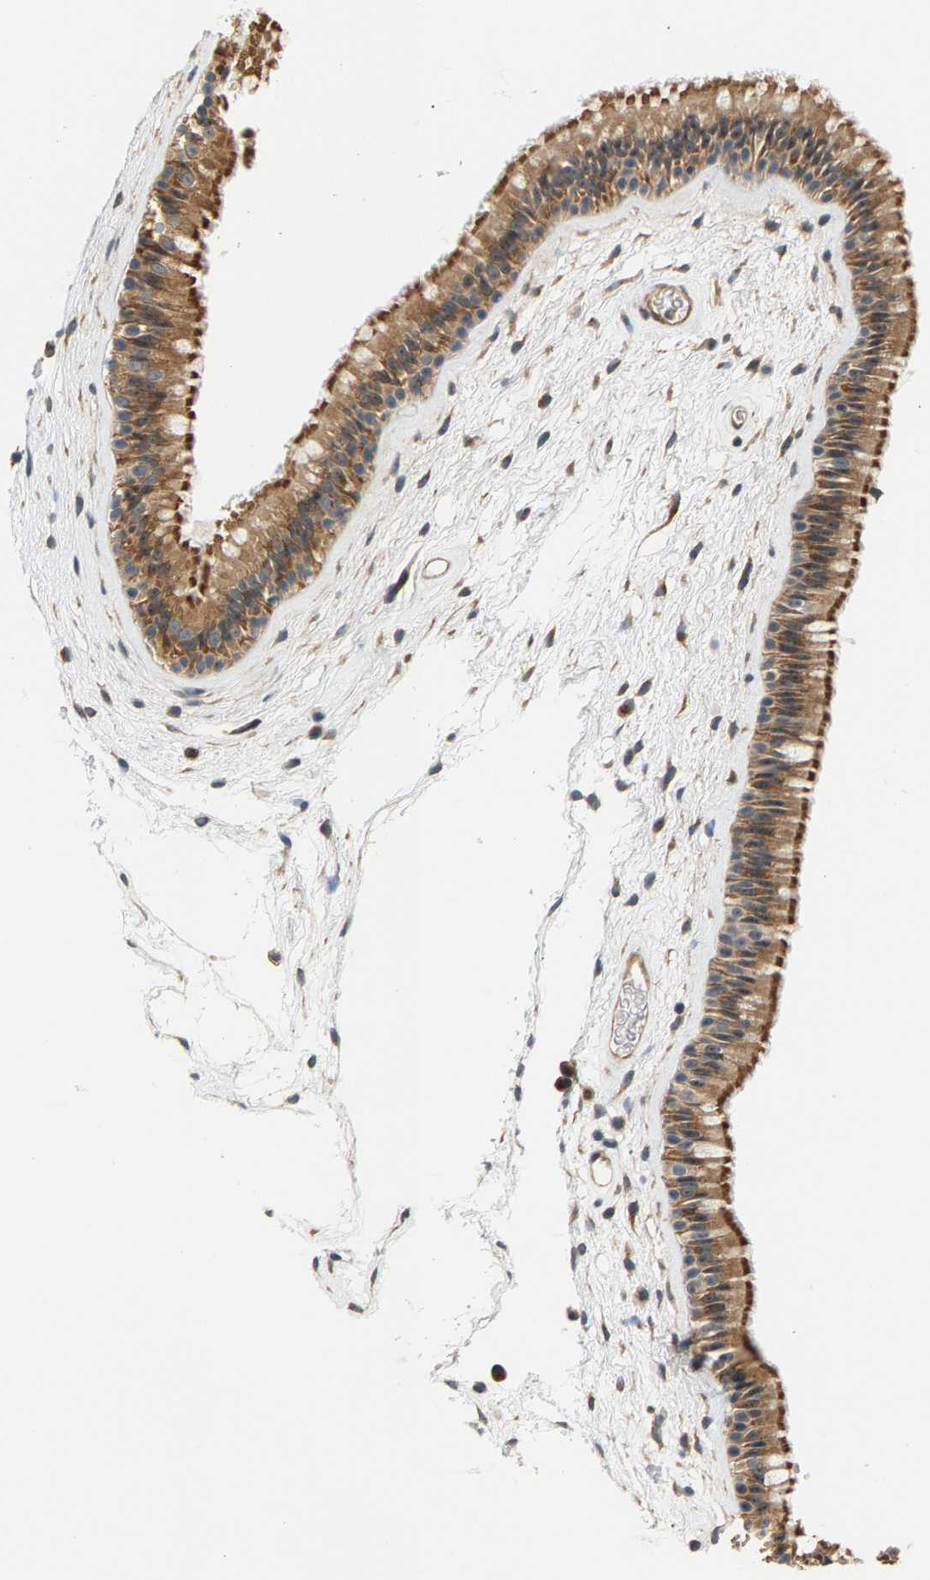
{"staining": {"intensity": "moderate", "quantity": ">75%", "location": "cytoplasmic/membranous"}, "tissue": "nasopharynx", "cell_type": "Respiratory epithelial cells", "image_type": "normal", "snomed": [{"axis": "morphology", "description": "Normal tissue, NOS"}, {"axis": "morphology", "description": "Inflammation, NOS"}, {"axis": "topography", "description": "Nasopharynx"}], "caption": "An immunohistochemistry photomicrograph of unremarkable tissue is shown. Protein staining in brown labels moderate cytoplasmic/membranous positivity in nasopharynx within respiratory epithelial cells.", "gene": "MAP2K5", "patient": {"sex": "male", "age": 48}}